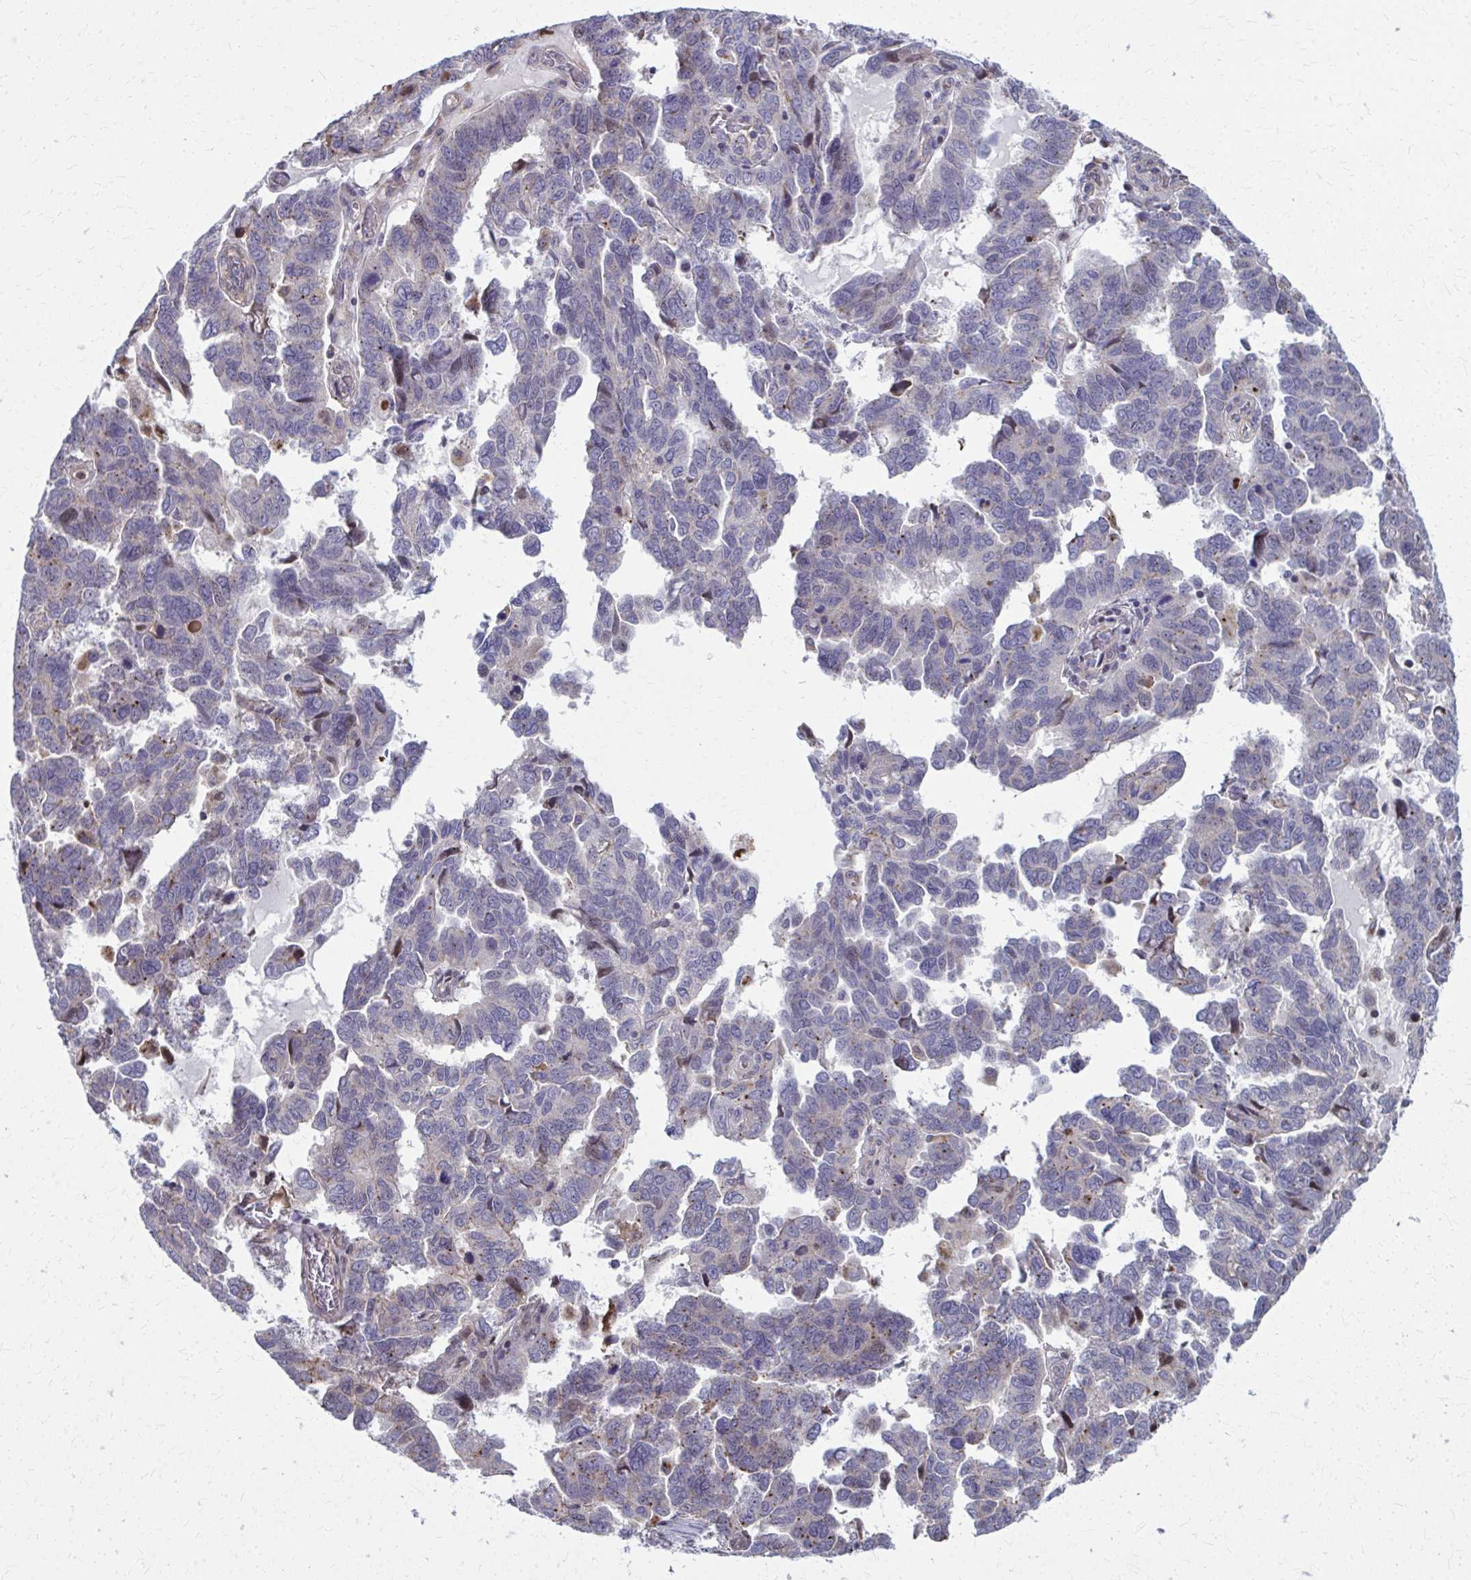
{"staining": {"intensity": "weak", "quantity": "<25%", "location": "cytoplasmic/membranous"}, "tissue": "ovarian cancer", "cell_type": "Tumor cells", "image_type": "cancer", "snomed": [{"axis": "morphology", "description": "Cystadenocarcinoma, serous, NOS"}, {"axis": "topography", "description": "Ovary"}], "caption": "This is a histopathology image of immunohistochemistry staining of serous cystadenocarcinoma (ovarian), which shows no staining in tumor cells.", "gene": "LRRC4B", "patient": {"sex": "female", "age": 64}}